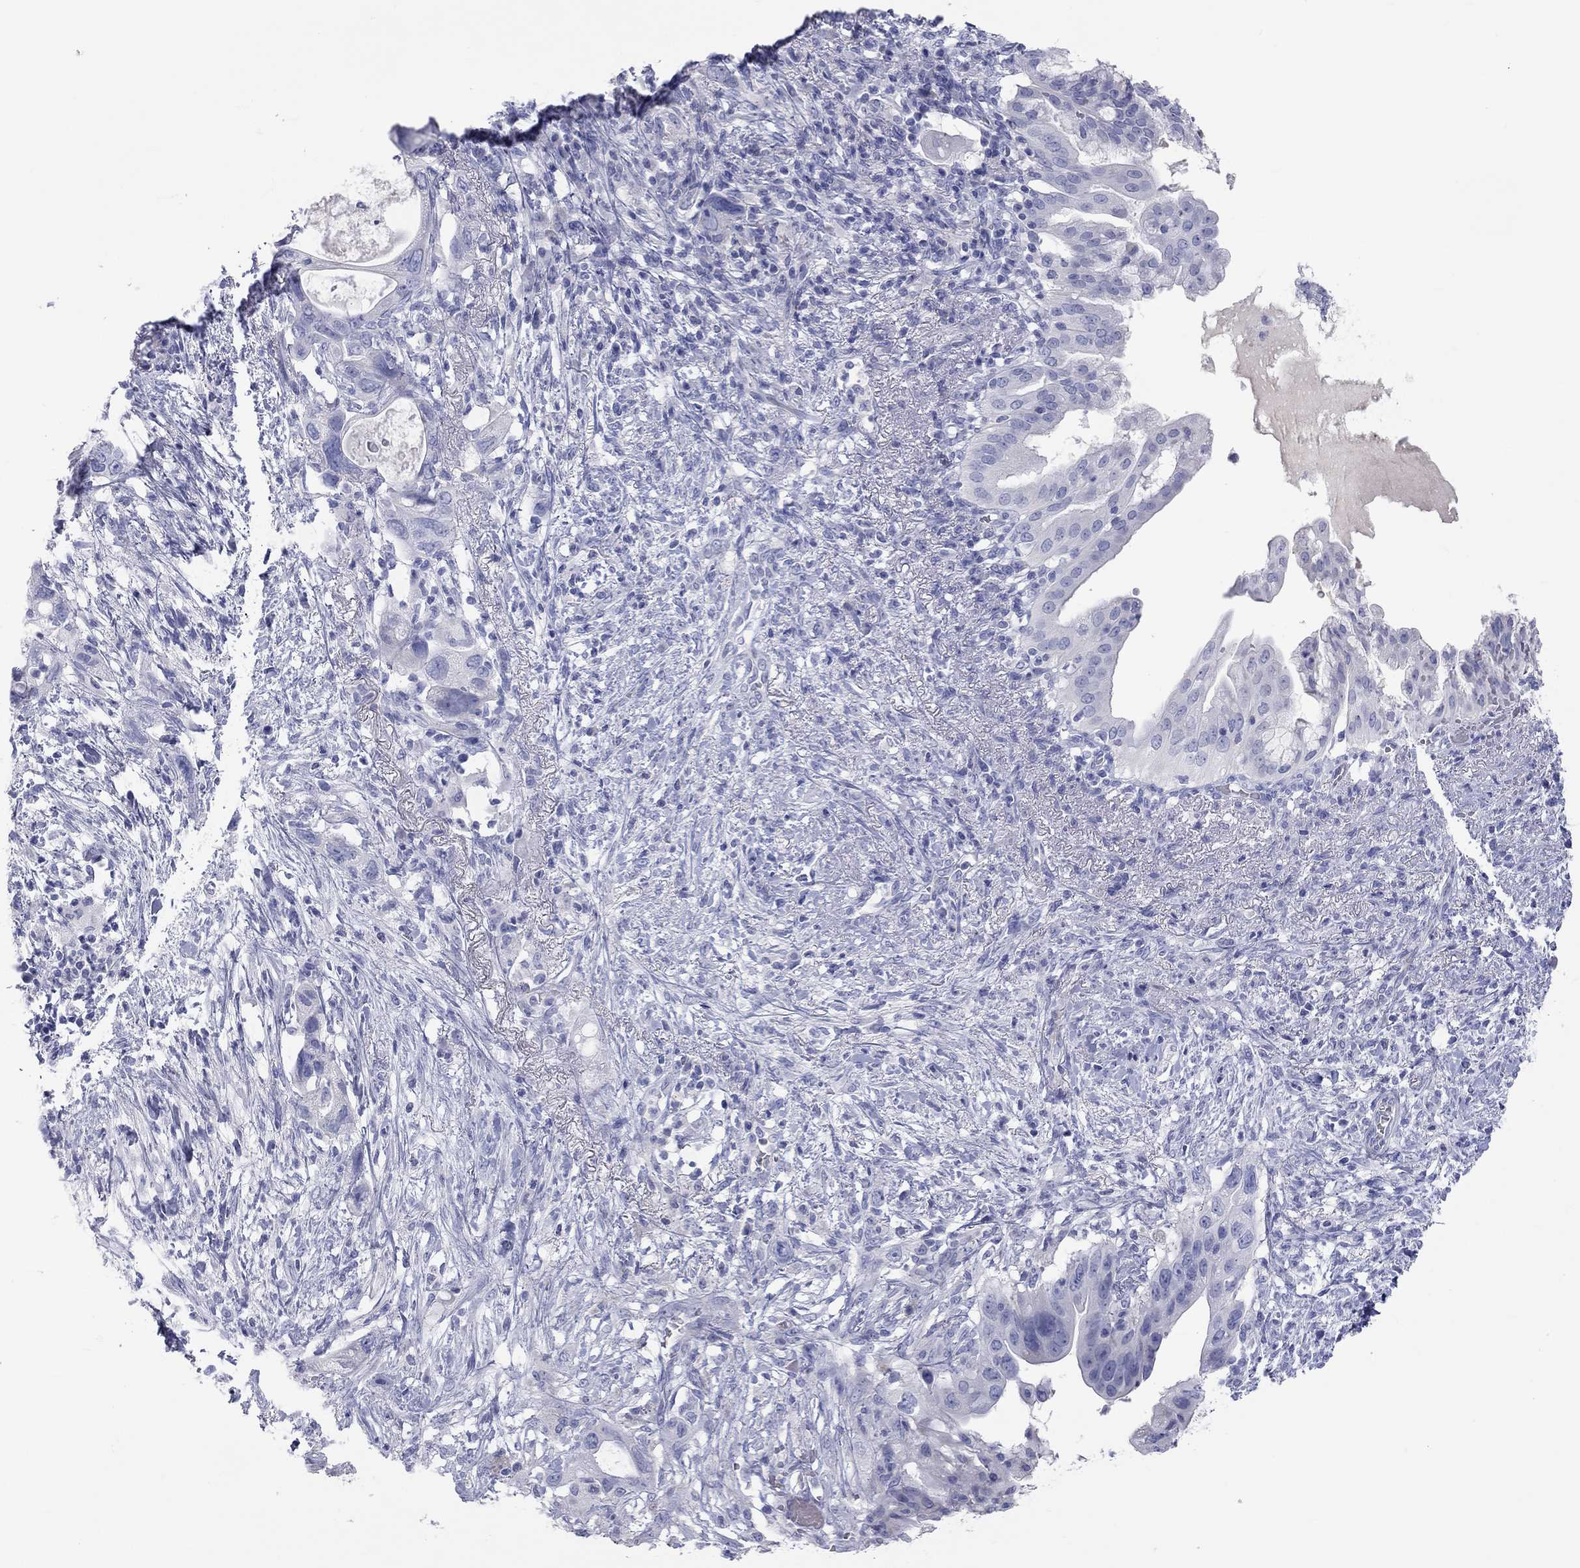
{"staining": {"intensity": "negative", "quantity": "none", "location": "none"}, "tissue": "pancreatic cancer", "cell_type": "Tumor cells", "image_type": "cancer", "snomed": [{"axis": "morphology", "description": "Adenocarcinoma, NOS"}, {"axis": "topography", "description": "Pancreas"}], "caption": "This is an immunohistochemistry histopathology image of pancreatic adenocarcinoma. There is no positivity in tumor cells.", "gene": "PCDHGC5", "patient": {"sex": "female", "age": 72}}